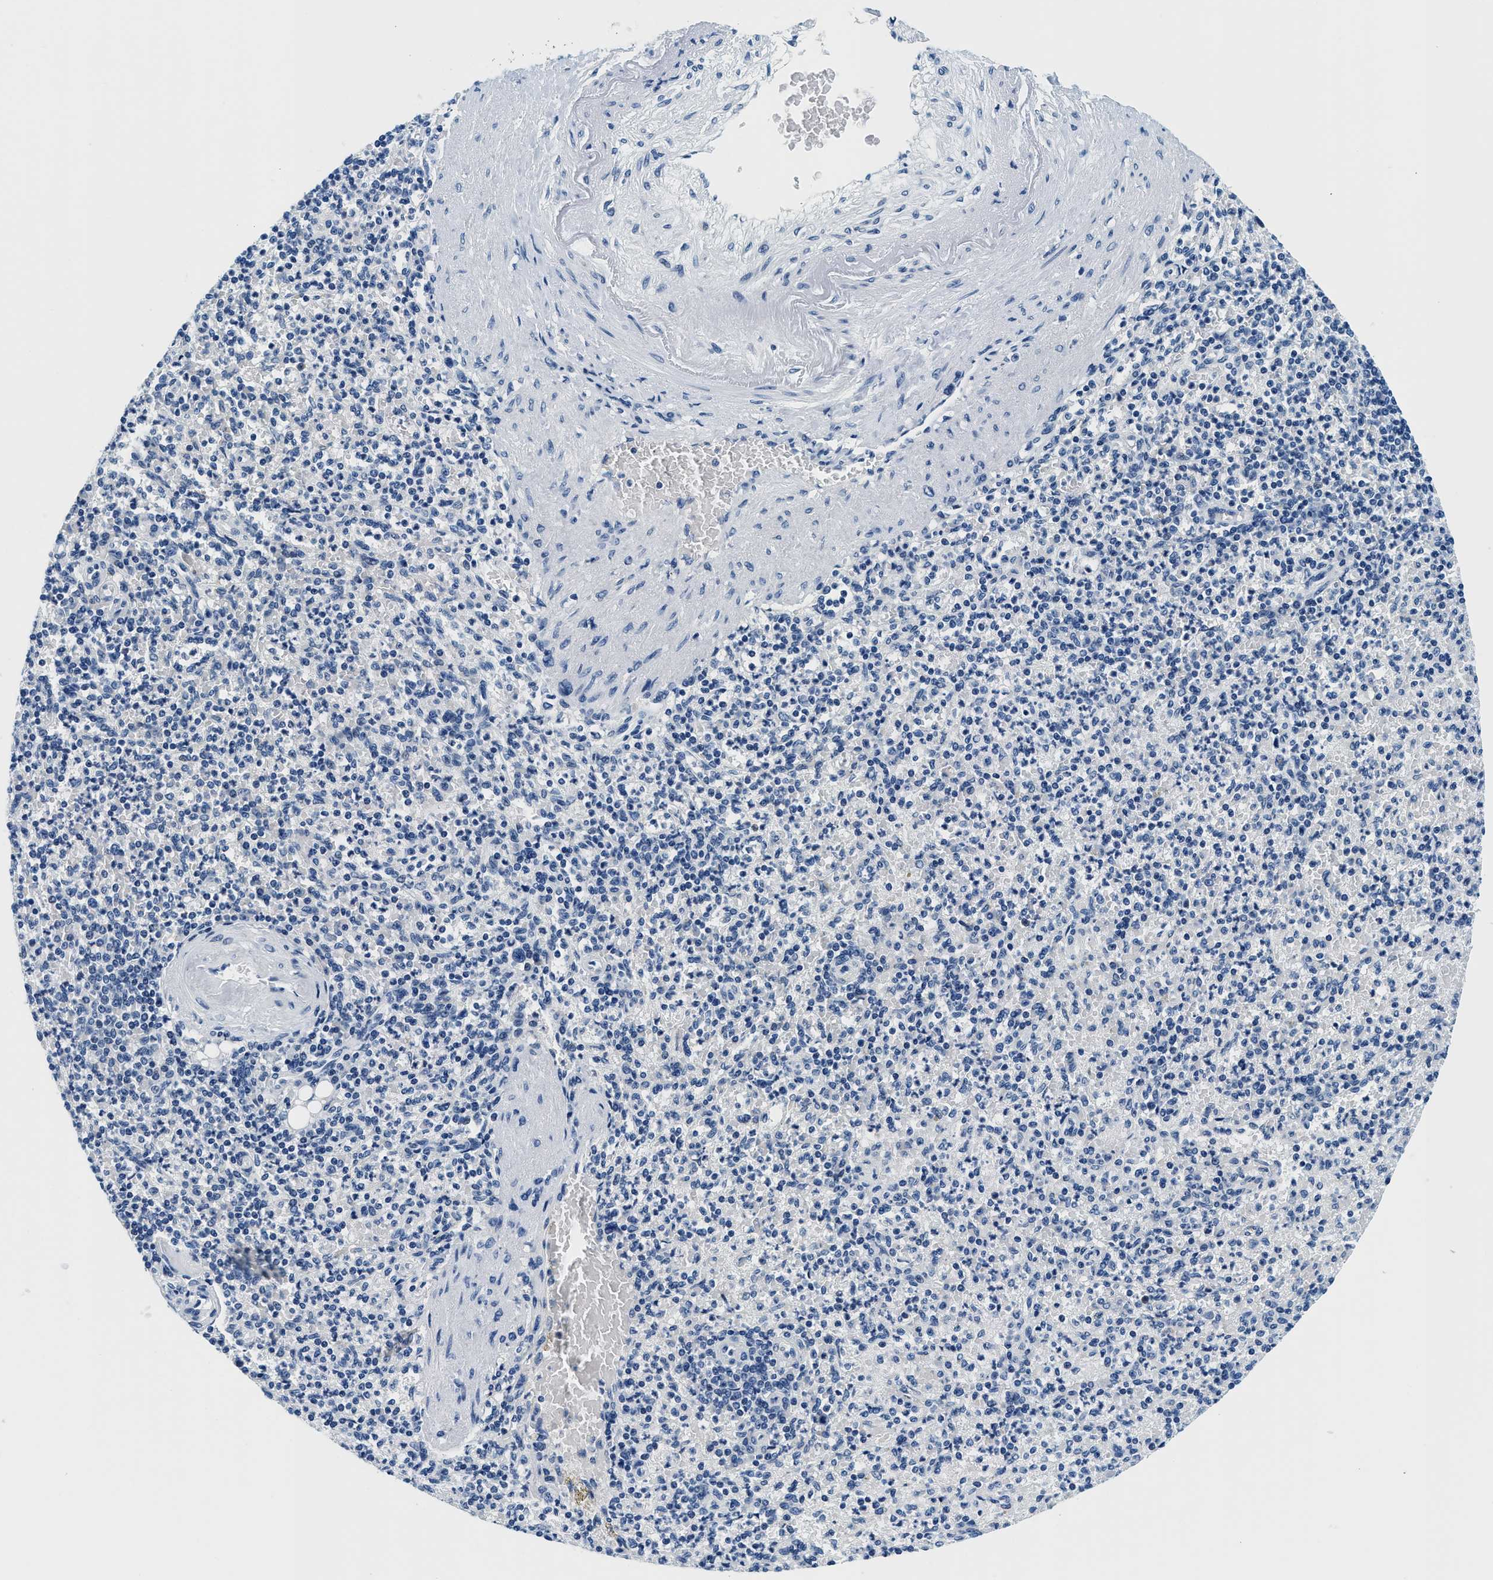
{"staining": {"intensity": "negative", "quantity": "none", "location": "none"}, "tissue": "spleen", "cell_type": "Cells in red pulp", "image_type": "normal", "snomed": [{"axis": "morphology", "description": "Normal tissue, NOS"}, {"axis": "topography", "description": "Spleen"}], "caption": "The micrograph demonstrates no staining of cells in red pulp in normal spleen.", "gene": "GSTM3", "patient": {"sex": "female", "age": 74}}